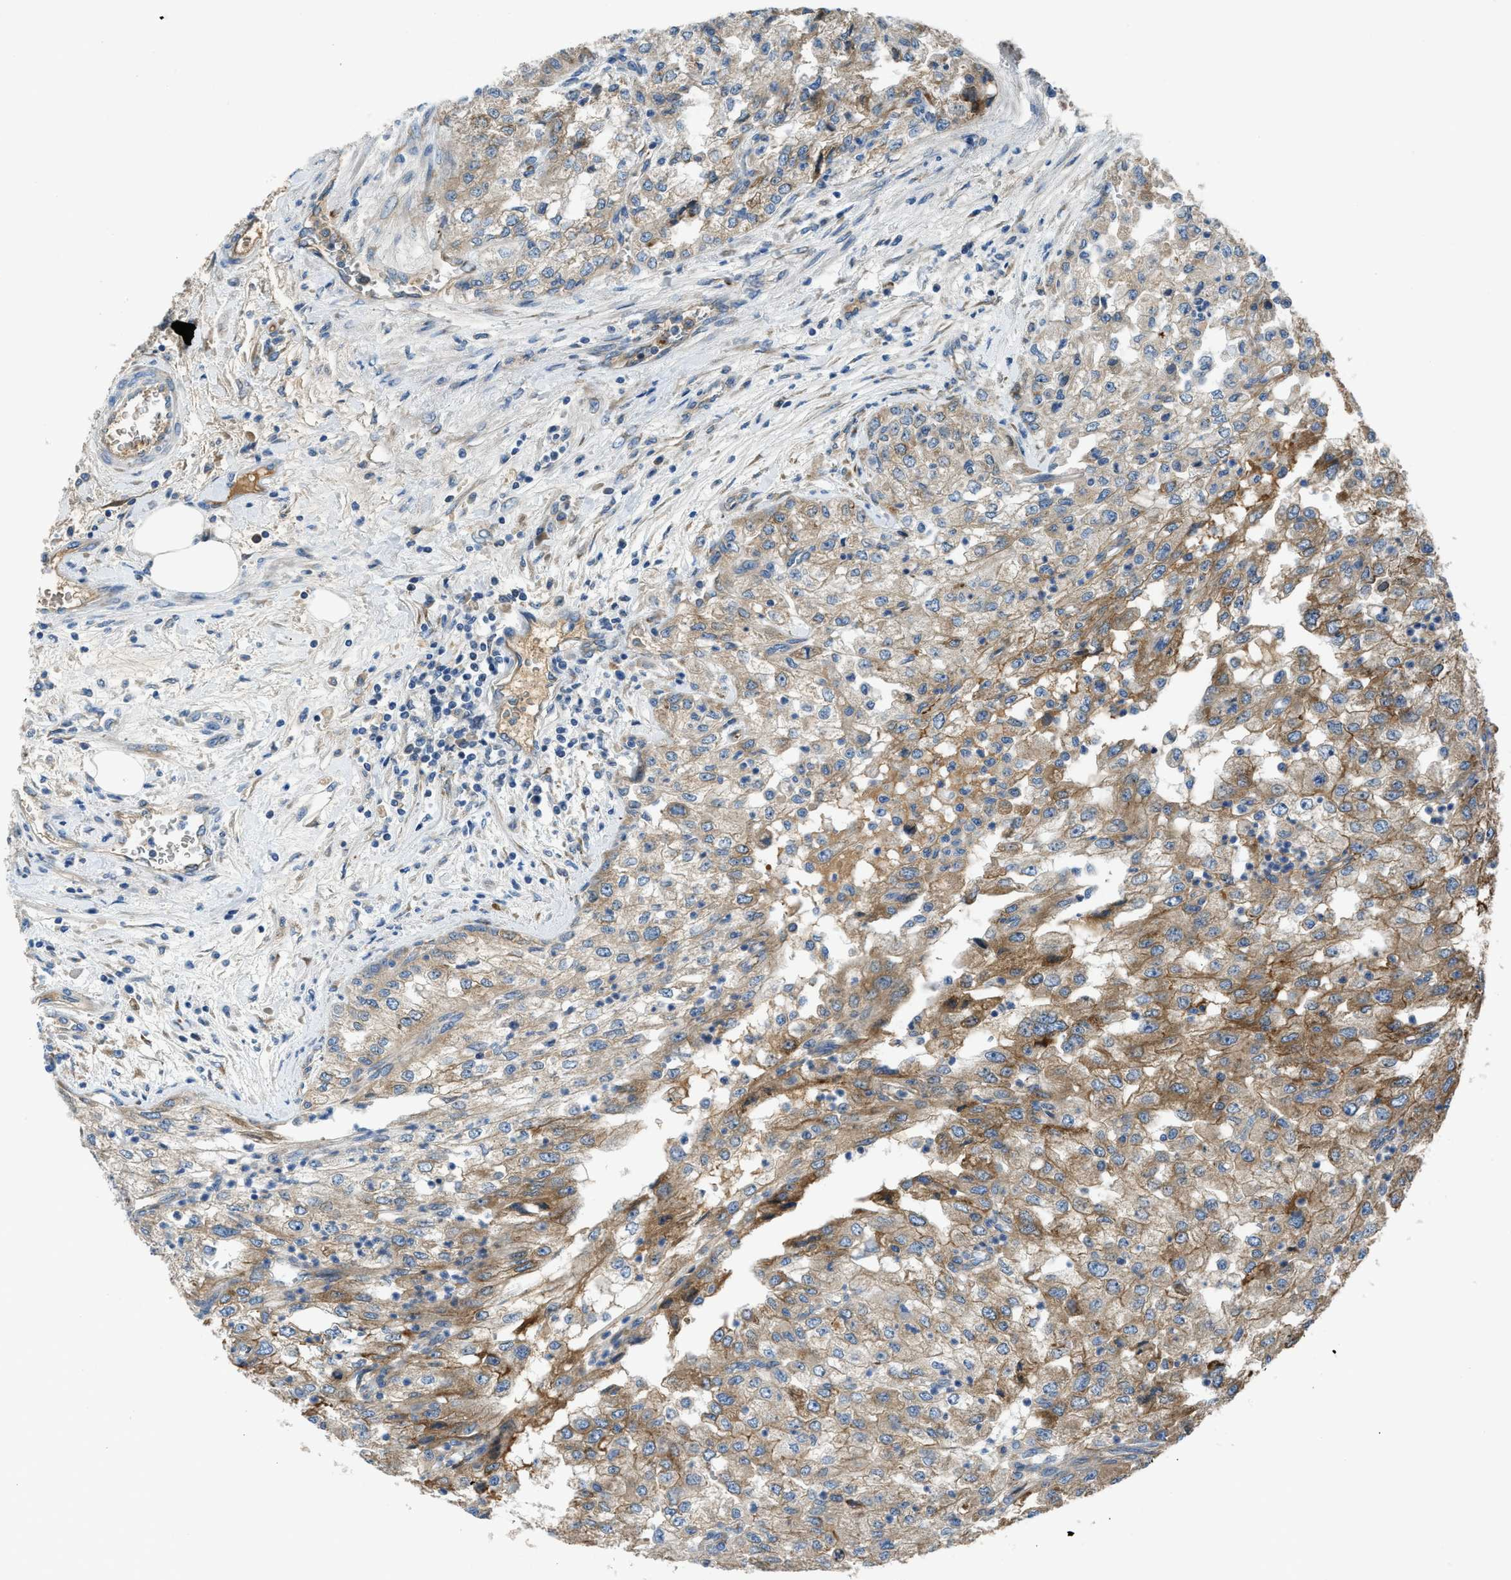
{"staining": {"intensity": "moderate", "quantity": ">75%", "location": "cytoplasmic/membranous"}, "tissue": "renal cancer", "cell_type": "Tumor cells", "image_type": "cancer", "snomed": [{"axis": "morphology", "description": "Adenocarcinoma, NOS"}, {"axis": "topography", "description": "Kidney"}], "caption": "Protein staining of renal adenocarcinoma tissue shows moderate cytoplasmic/membranous staining in approximately >75% of tumor cells.", "gene": "GGCX", "patient": {"sex": "female", "age": 54}}